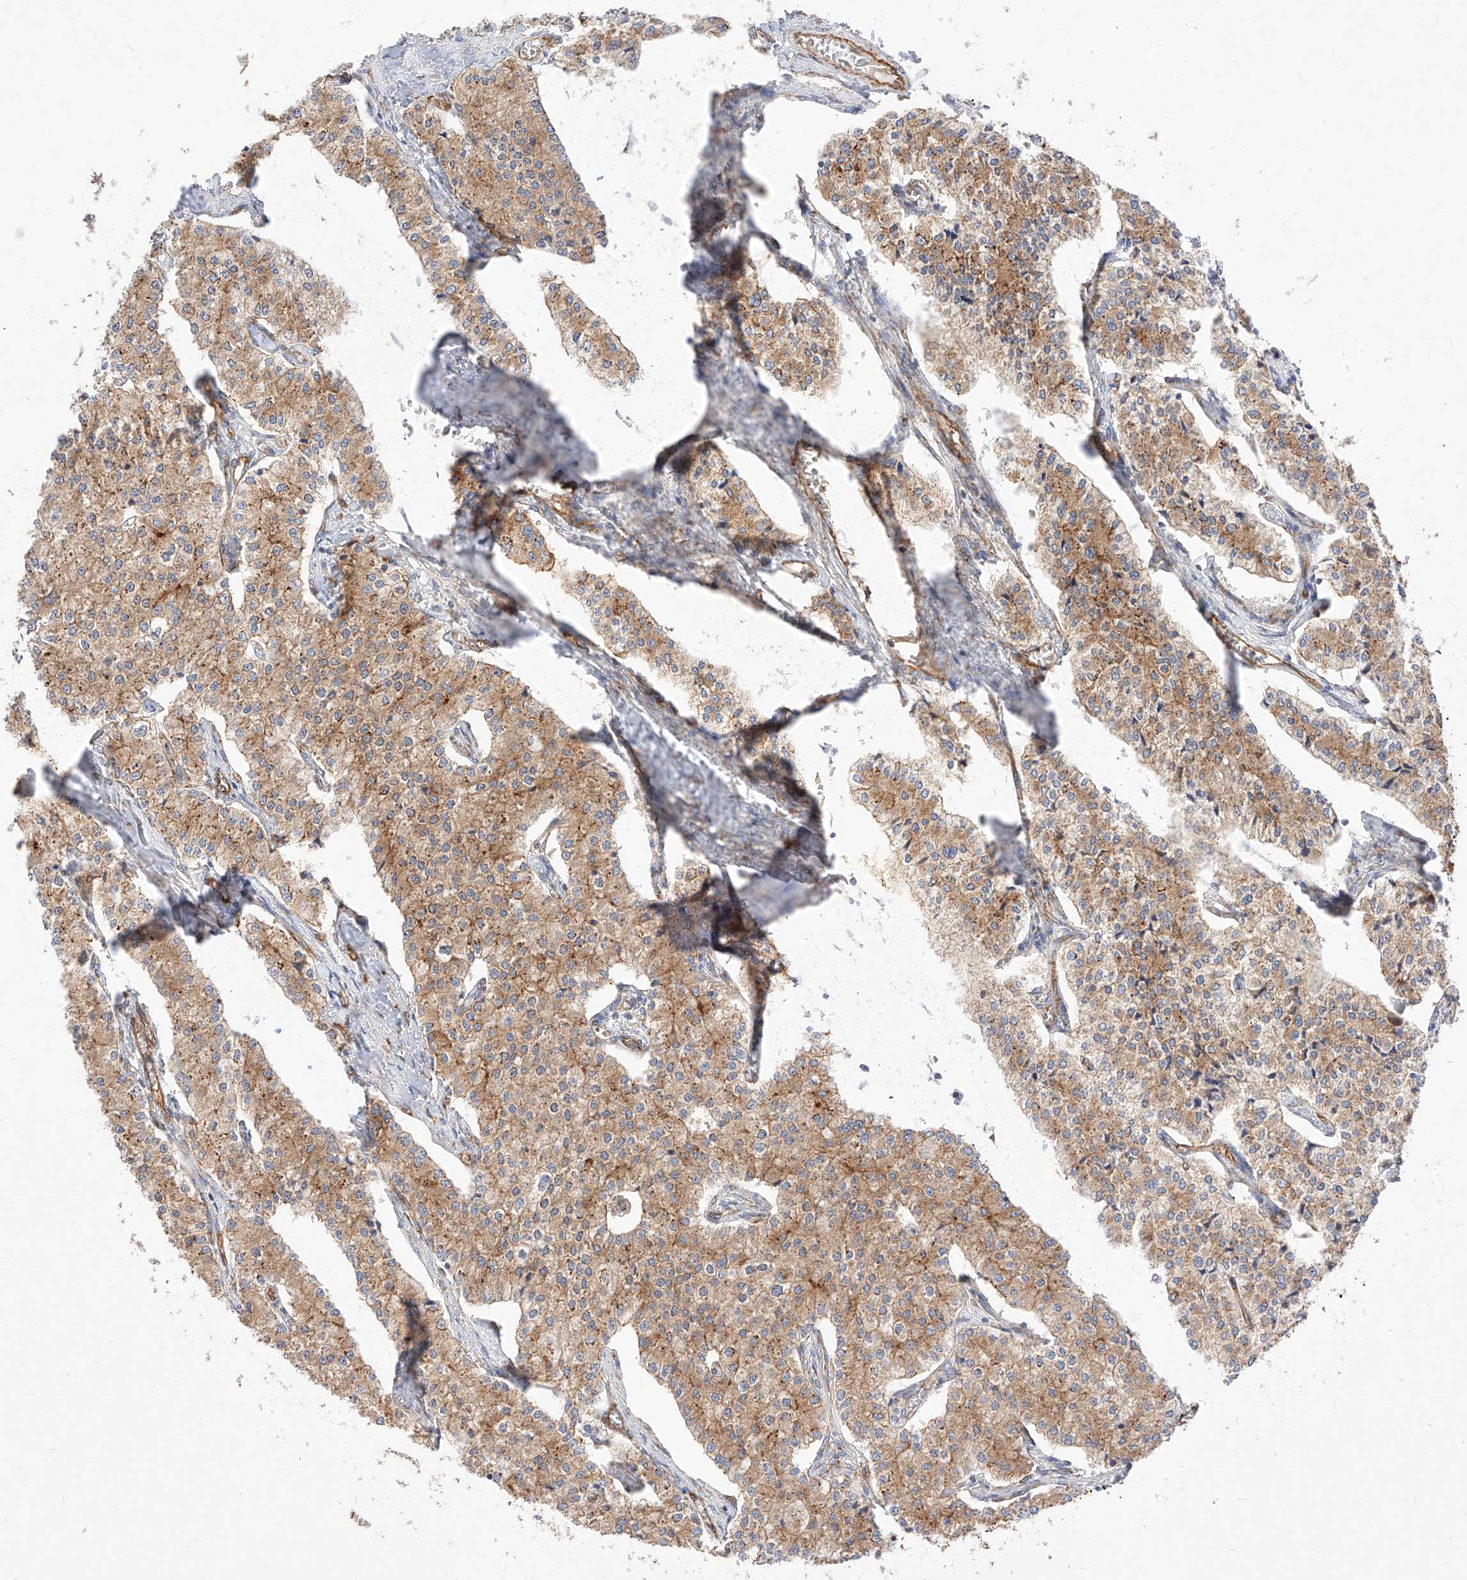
{"staining": {"intensity": "moderate", "quantity": ">75%", "location": "cytoplasmic/membranous"}, "tissue": "carcinoid", "cell_type": "Tumor cells", "image_type": "cancer", "snomed": [{"axis": "morphology", "description": "Carcinoid, malignant, NOS"}, {"axis": "topography", "description": "Colon"}], "caption": "A brown stain labels moderate cytoplasmic/membranous expression of a protein in human malignant carcinoid tumor cells.", "gene": "CSGALNACT2", "patient": {"sex": "female", "age": 52}}